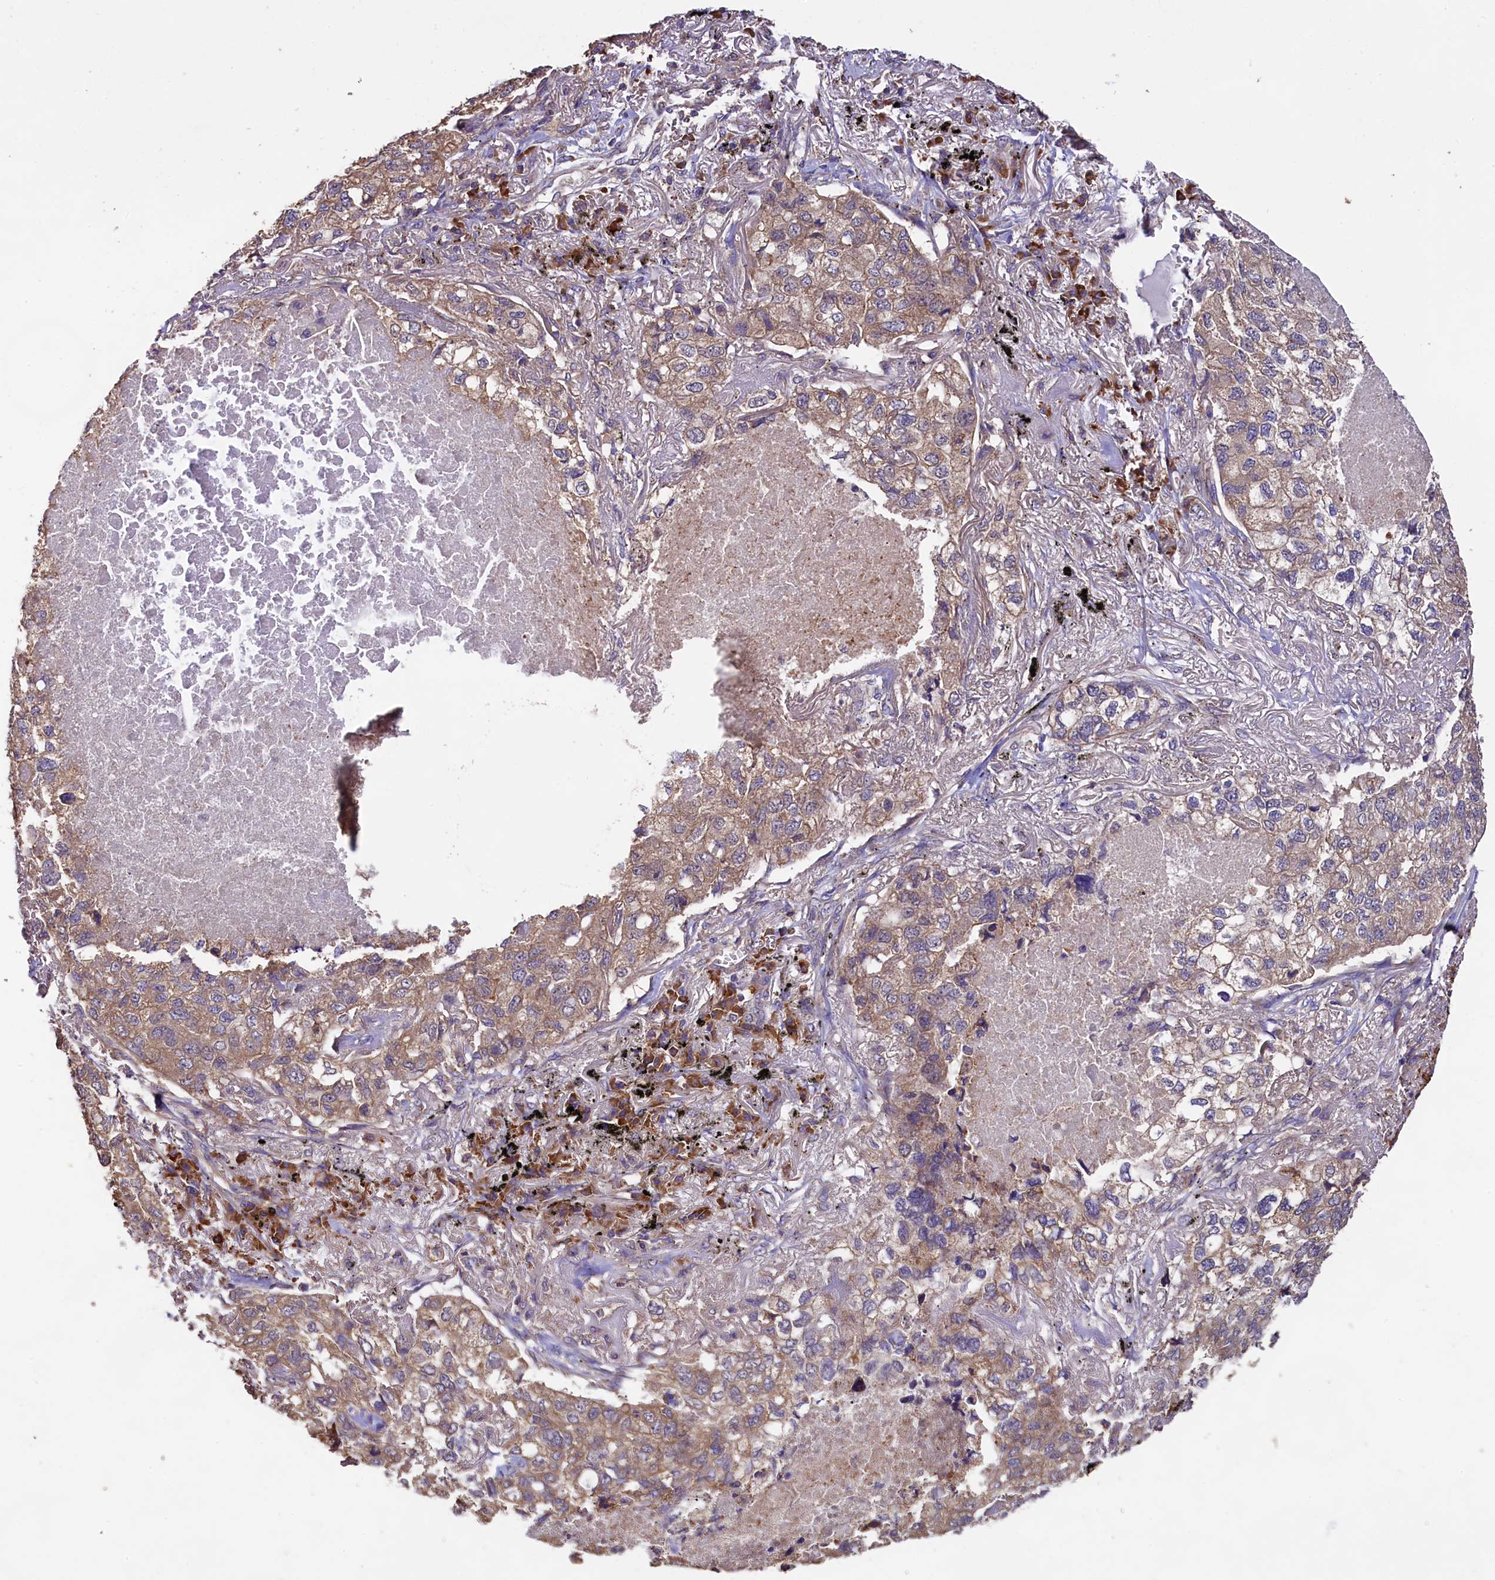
{"staining": {"intensity": "moderate", "quantity": "25%-75%", "location": "cytoplasmic/membranous"}, "tissue": "lung cancer", "cell_type": "Tumor cells", "image_type": "cancer", "snomed": [{"axis": "morphology", "description": "Adenocarcinoma, NOS"}, {"axis": "topography", "description": "Lung"}], "caption": "Tumor cells exhibit moderate cytoplasmic/membranous positivity in approximately 25%-75% of cells in lung cancer. The staining was performed using DAB, with brown indicating positive protein expression. Nuclei are stained blue with hematoxylin.", "gene": "ENKD1", "patient": {"sex": "male", "age": 65}}